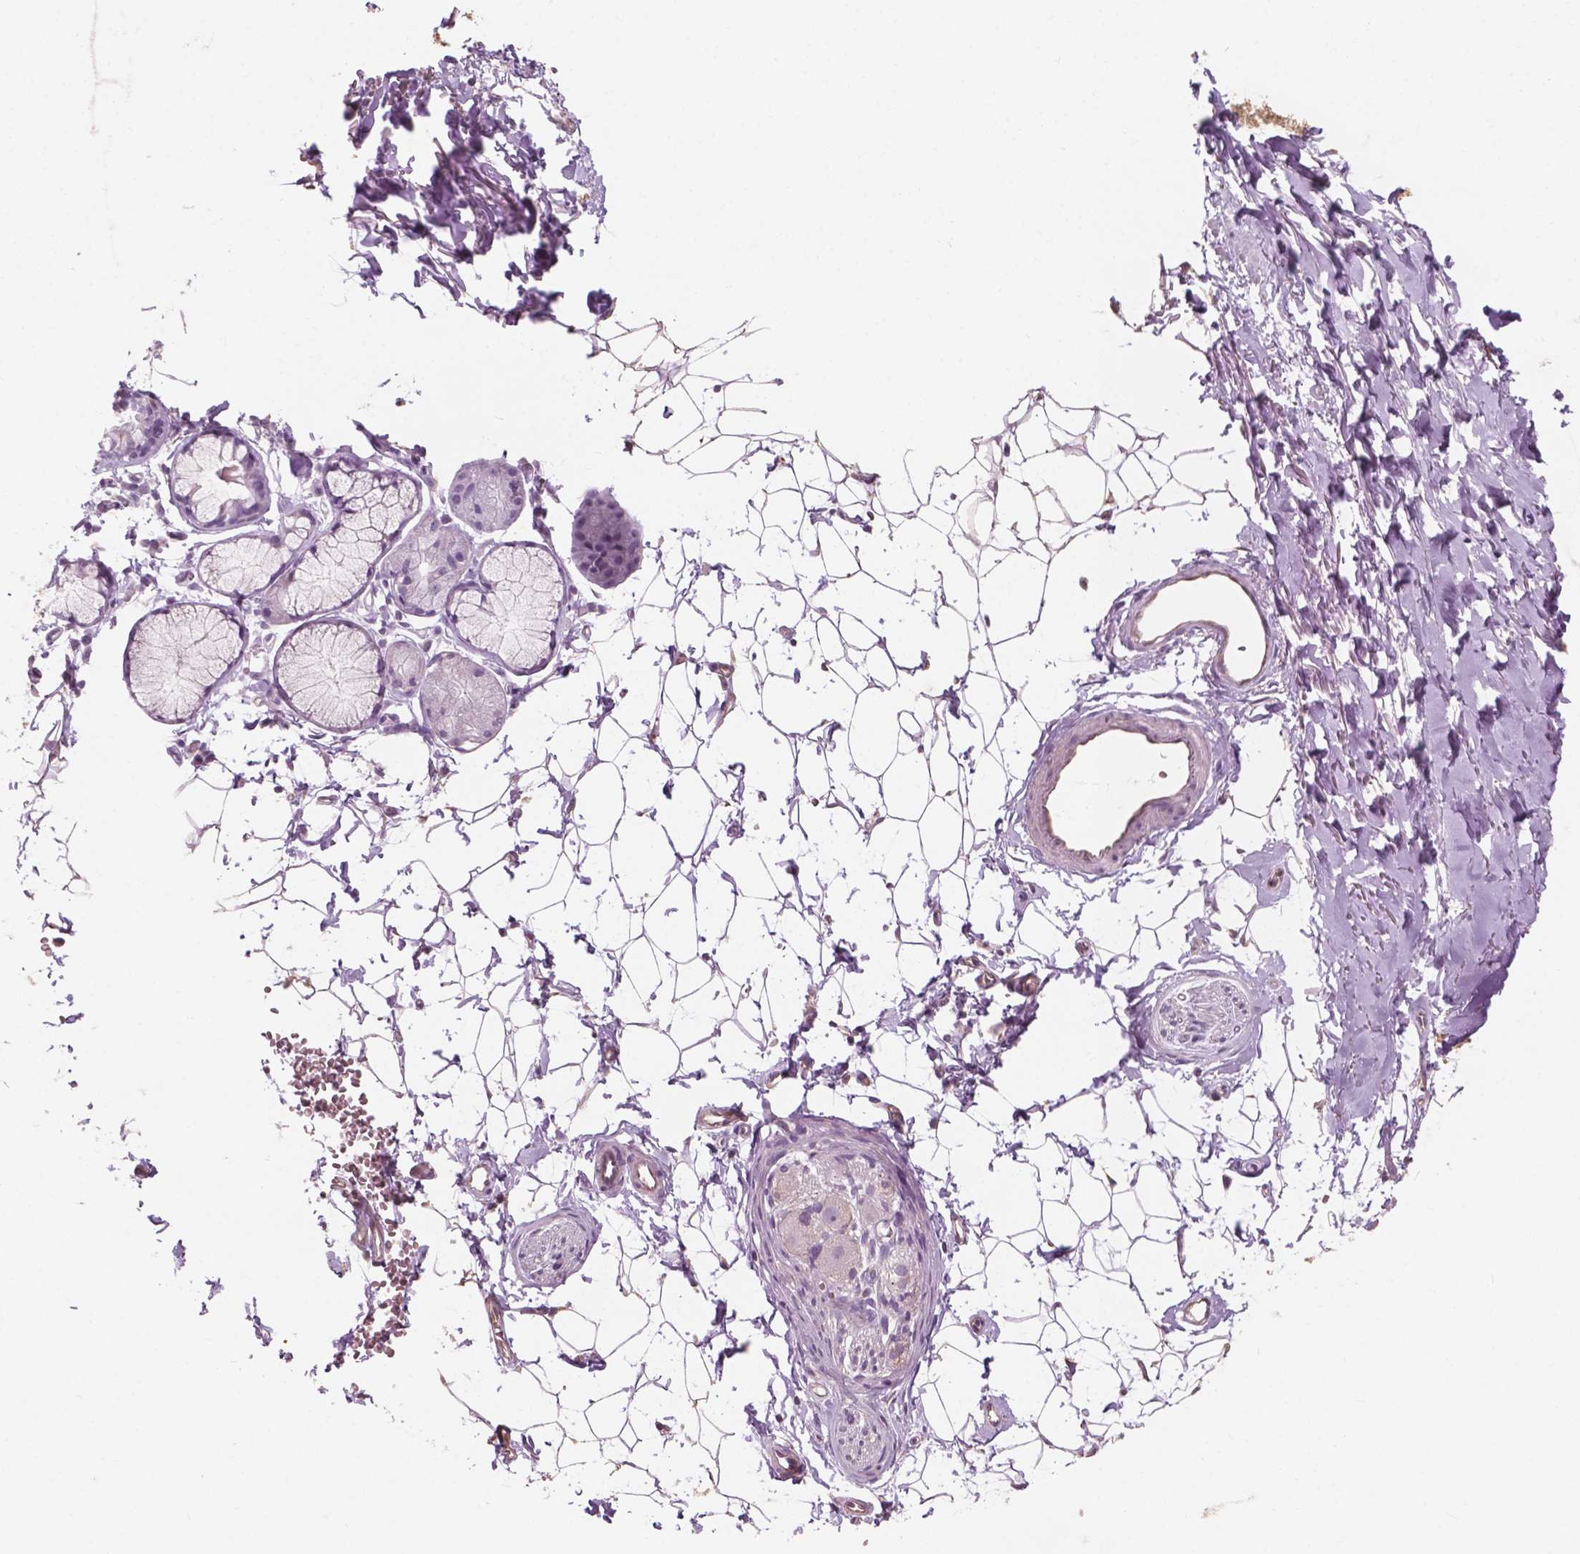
{"staining": {"intensity": "weak", "quantity": "25%-75%", "location": "cytoplasmic/membranous"}, "tissue": "adipose tissue", "cell_type": "Adipocytes", "image_type": "normal", "snomed": [{"axis": "morphology", "description": "Normal tissue, NOS"}, {"axis": "topography", "description": "Cartilage tissue"}, {"axis": "topography", "description": "Bronchus"}], "caption": "Normal adipose tissue was stained to show a protein in brown. There is low levels of weak cytoplasmic/membranous staining in approximately 25%-75% of adipocytes. (DAB (3,3'-diaminobenzidine) IHC, brown staining for protein, blue staining for nuclei).", "gene": "AWAT1", "patient": {"sex": "female", "age": 79}}